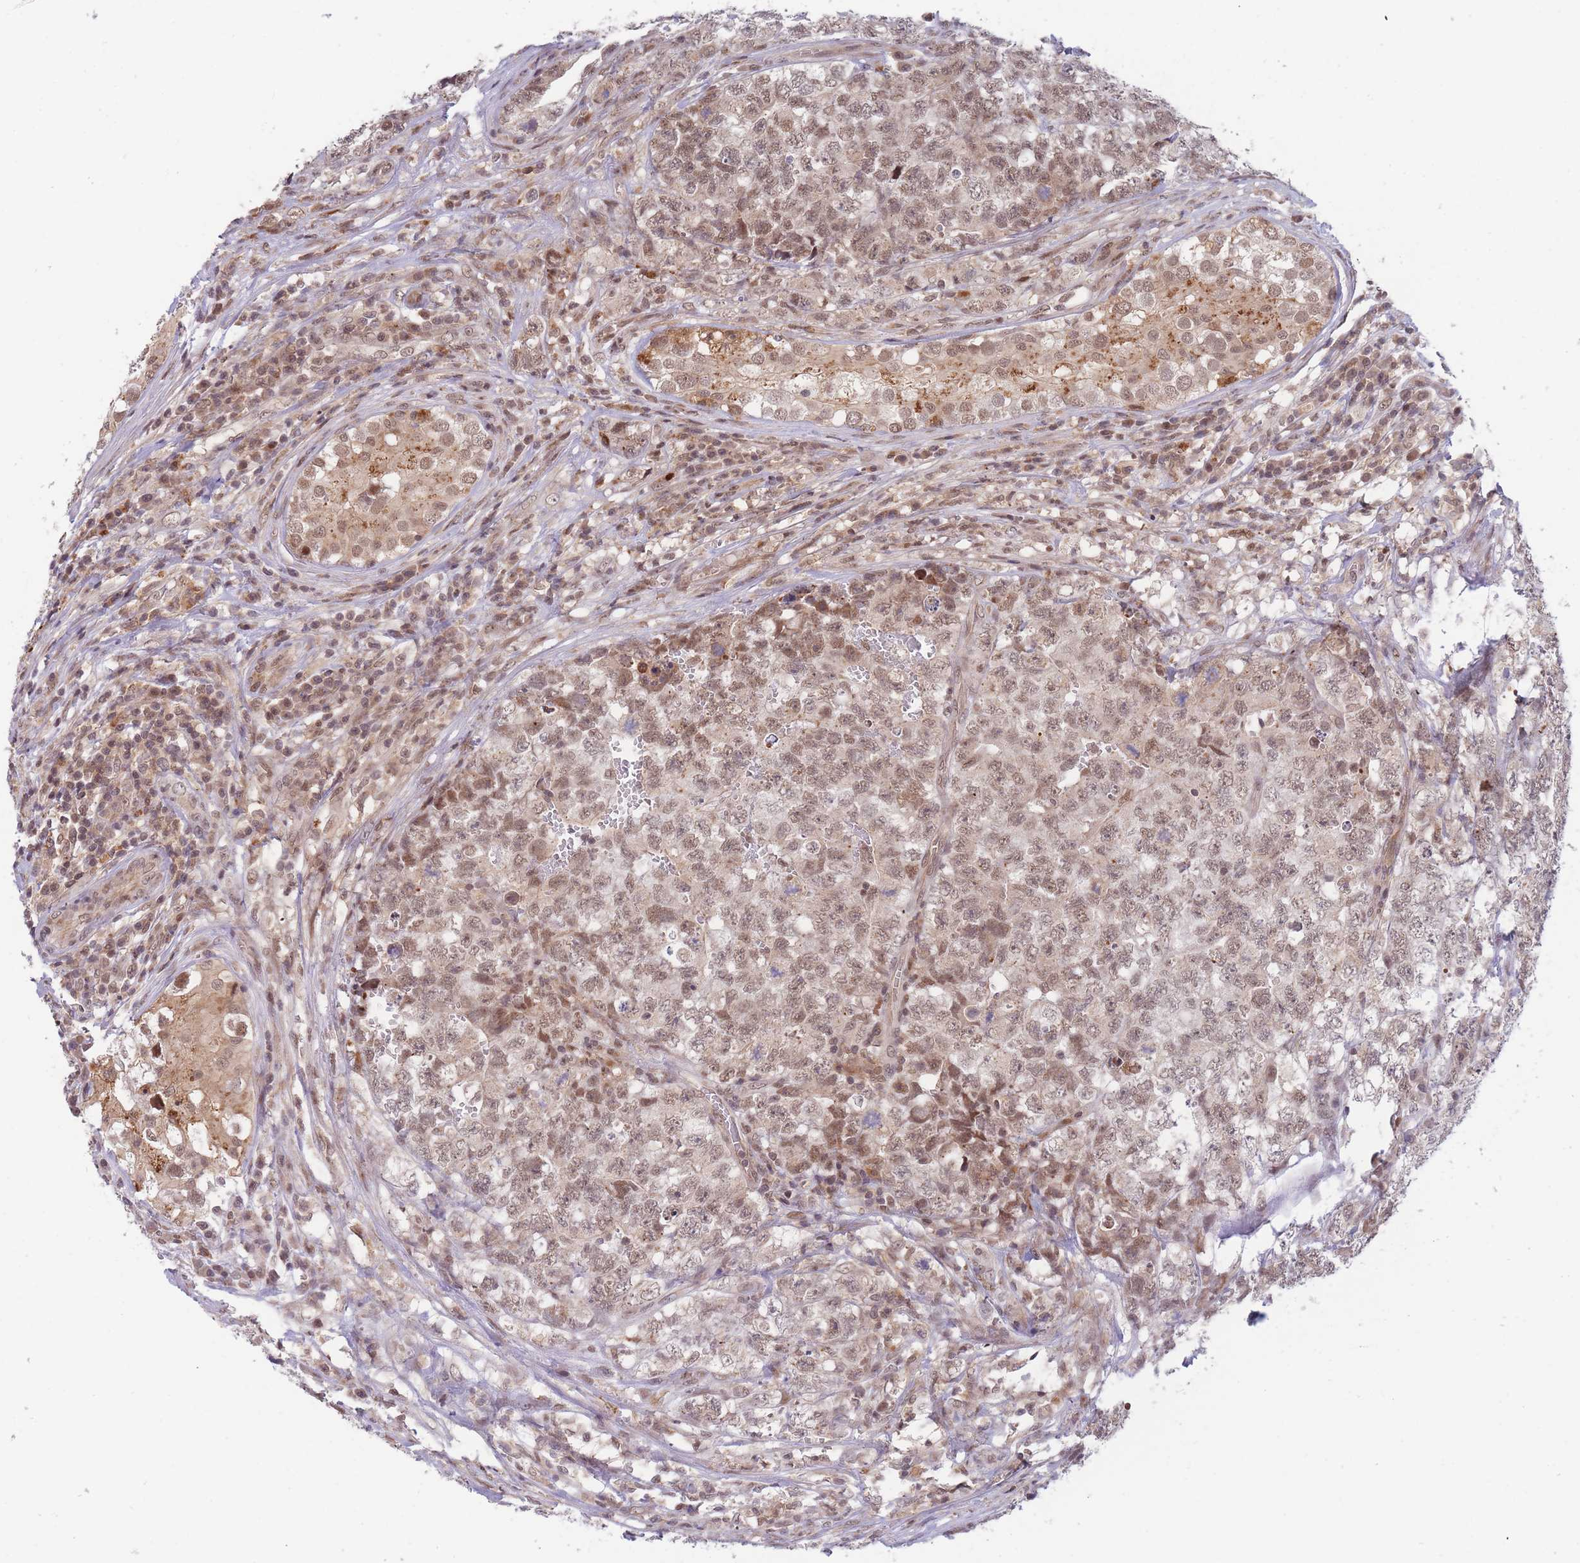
{"staining": {"intensity": "moderate", "quantity": ">75%", "location": "cytoplasmic/membranous,nuclear"}, "tissue": "testis cancer", "cell_type": "Tumor cells", "image_type": "cancer", "snomed": [{"axis": "morphology", "description": "Carcinoma, Embryonal, NOS"}, {"axis": "topography", "description": "Testis"}], "caption": "This image demonstrates testis cancer (embryonal carcinoma) stained with immunohistochemistry to label a protein in brown. The cytoplasmic/membranous and nuclear of tumor cells show moderate positivity for the protein. Nuclei are counter-stained blue.", "gene": "BOD1L1", "patient": {"sex": "male", "age": 31}}